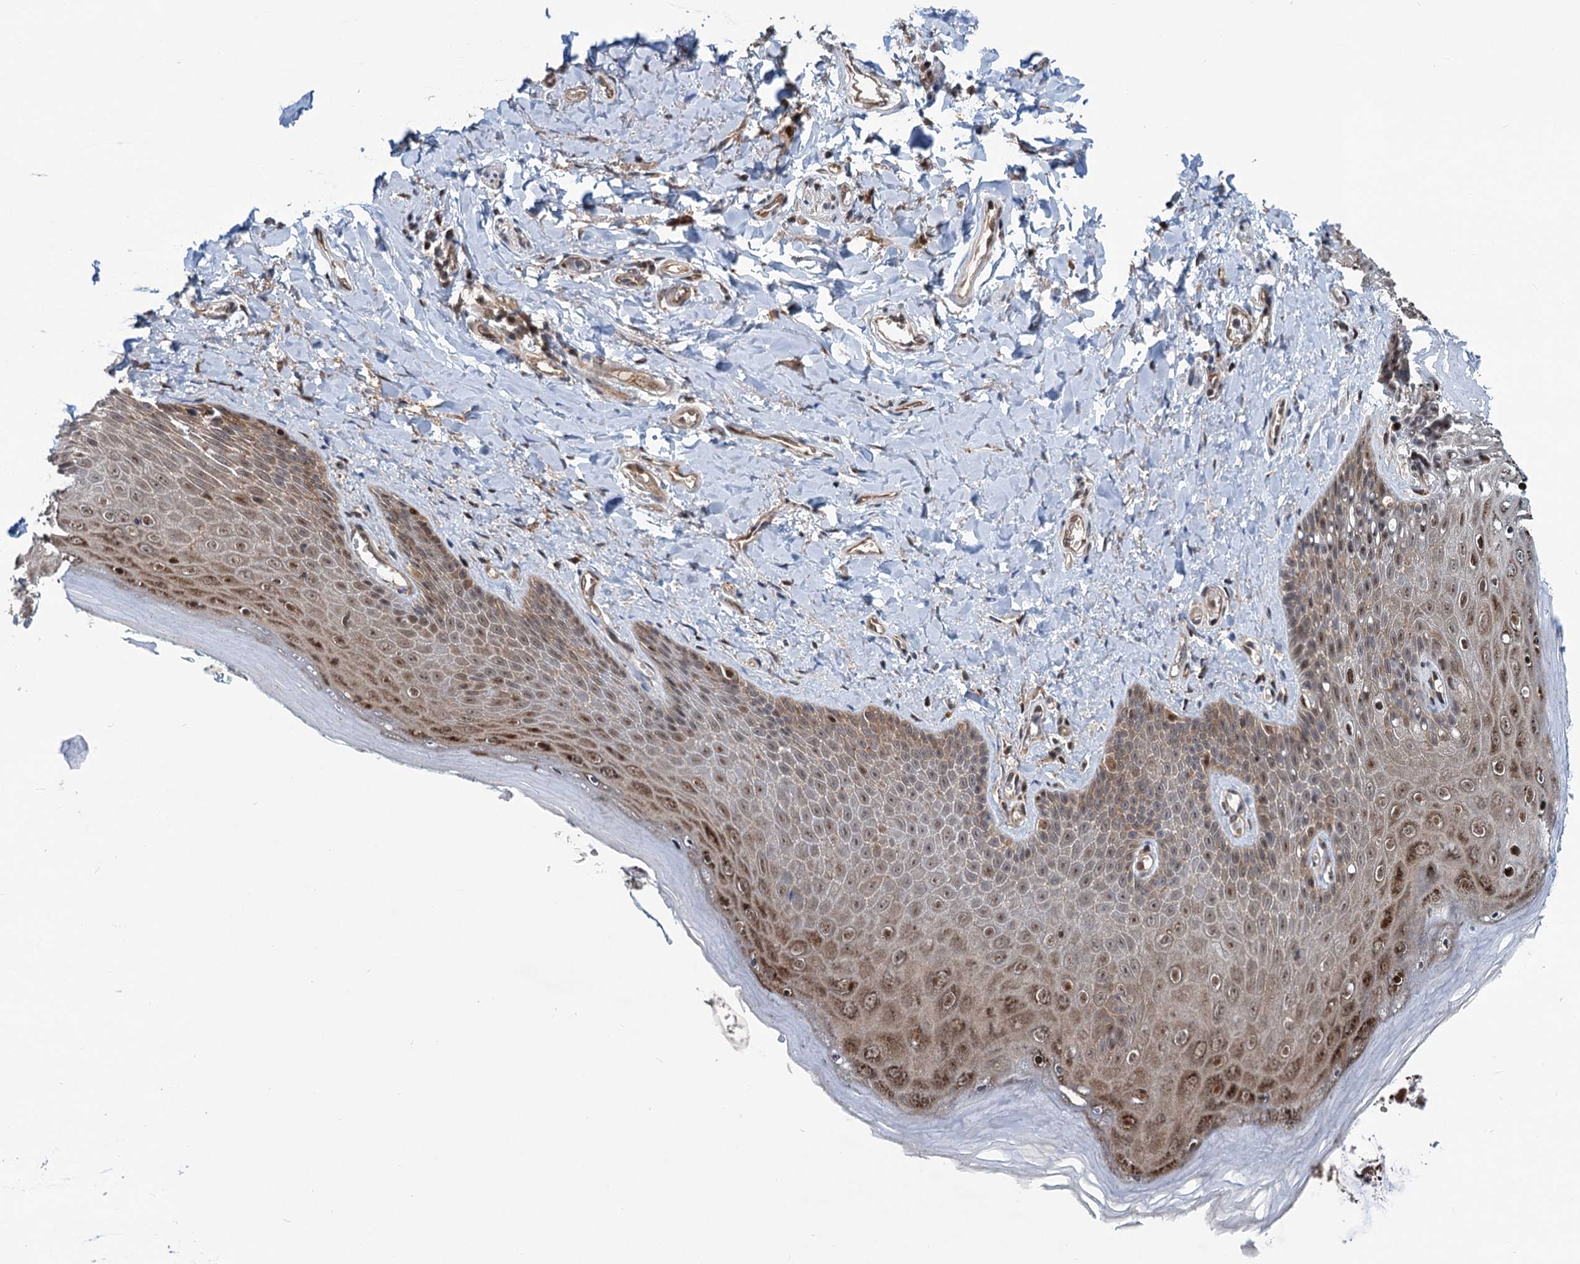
{"staining": {"intensity": "moderate", "quantity": "25%-75%", "location": "cytoplasmic/membranous,nuclear"}, "tissue": "skin", "cell_type": "Epidermal cells", "image_type": "normal", "snomed": [{"axis": "morphology", "description": "Normal tissue, NOS"}, {"axis": "topography", "description": "Anal"}], "caption": "Brown immunohistochemical staining in benign skin shows moderate cytoplasmic/membranous,nuclear expression in about 25%-75% of epidermal cells. The protein is stained brown, and the nuclei are stained in blue (DAB IHC with brightfield microscopy, high magnification).", "gene": "GPBP1", "patient": {"sex": "male", "age": 78}}